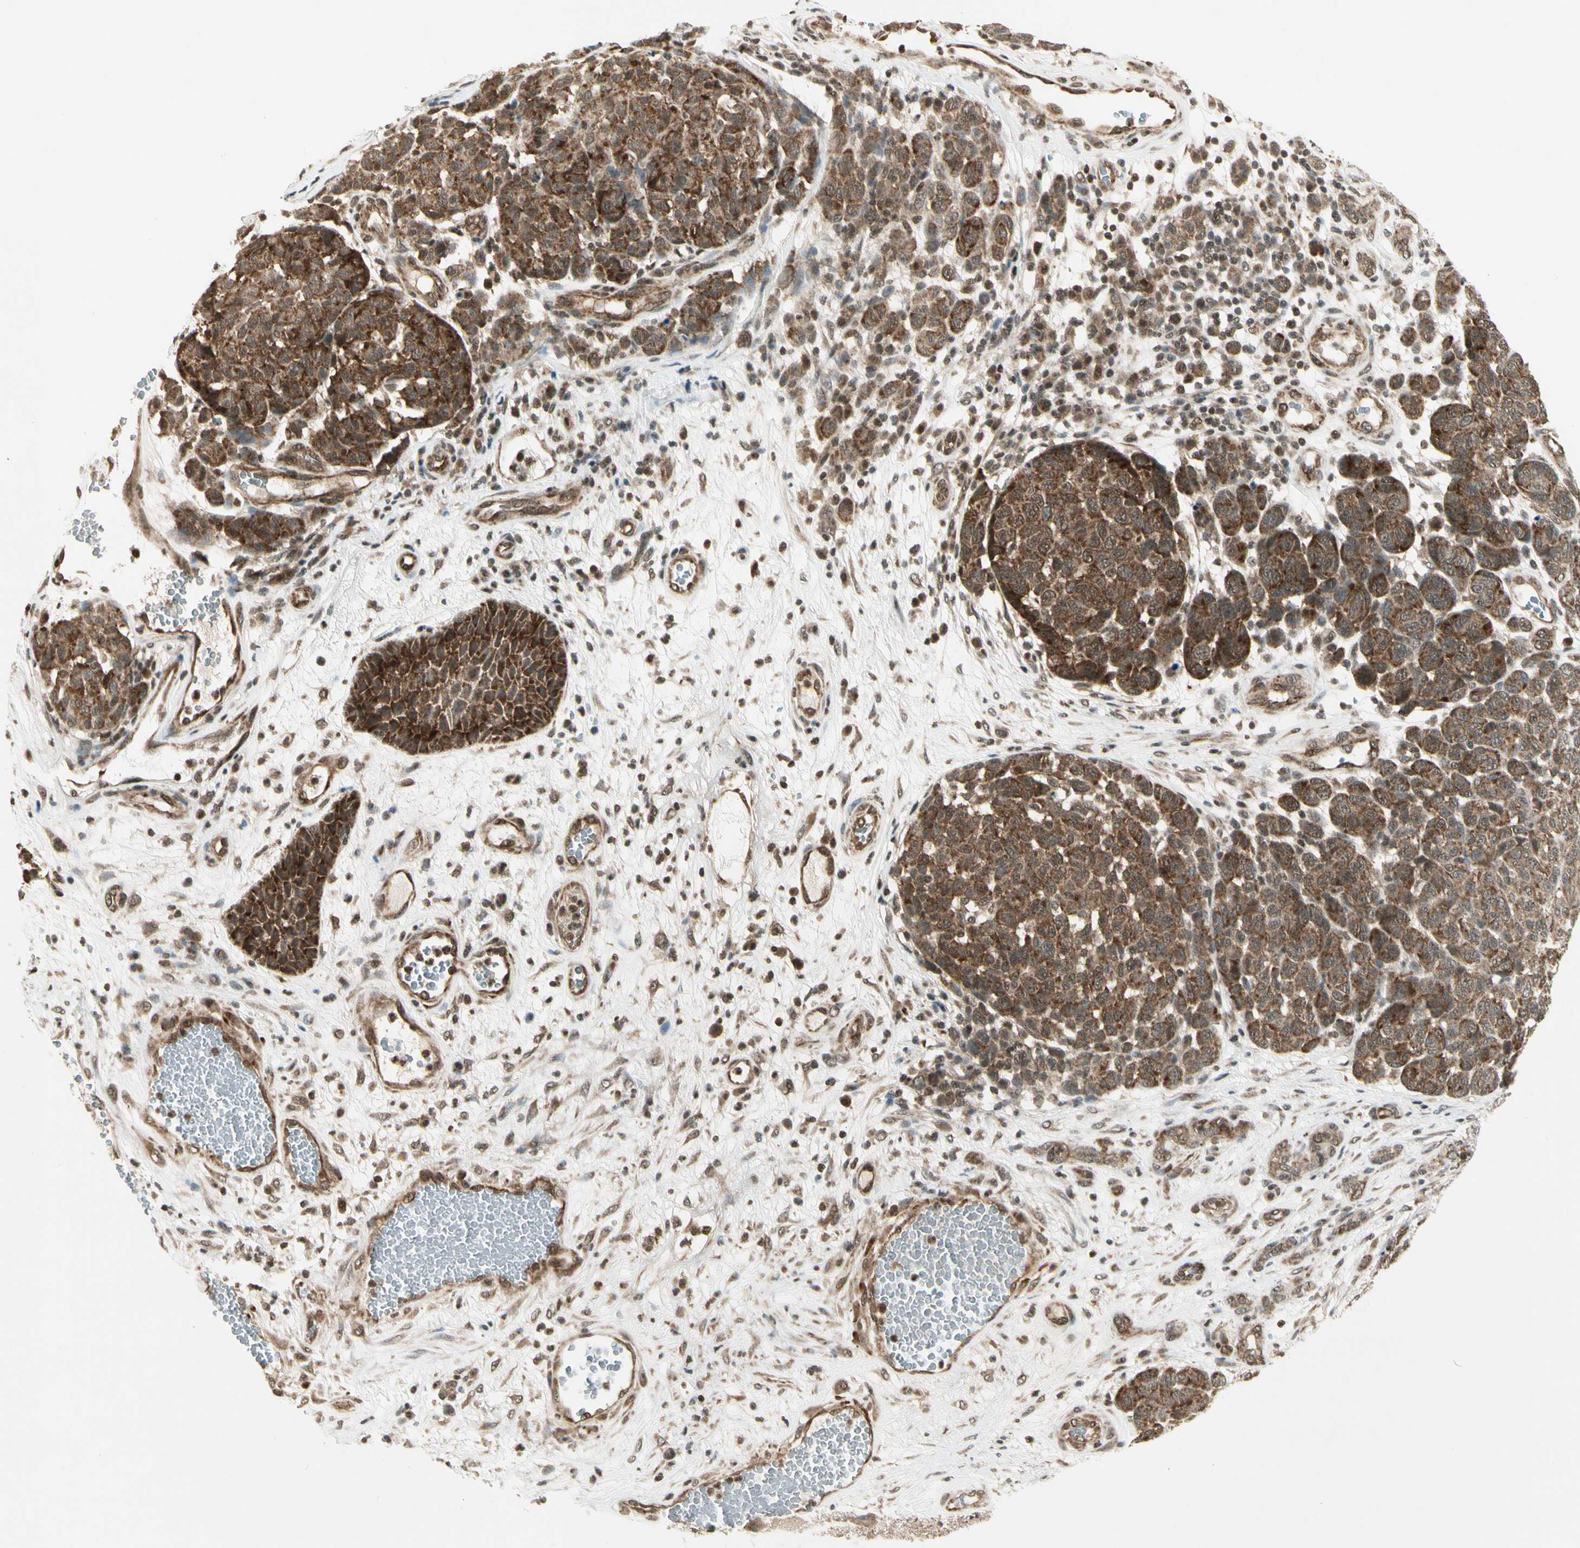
{"staining": {"intensity": "moderate", "quantity": "25%-75%", "location": "cytoplasmic/membranous"}, "tissue": "melanoma", "cell_type": "Tumor cells", "image_type": "cancer", "snomed": [{"axis": "morphology", "description": "Malignant melanoma, NOS"}, {"axis": "topography", "description": "Skin"}], "caption": "Malignant melanoma was stained to show a protein in brown. There is medium levels of moderate cytoplasmic/membranous positivity in approximately 25%-75% of tumor cells.", "gene": "SMN2", "patient": {"sex": "male", "age": 59}}